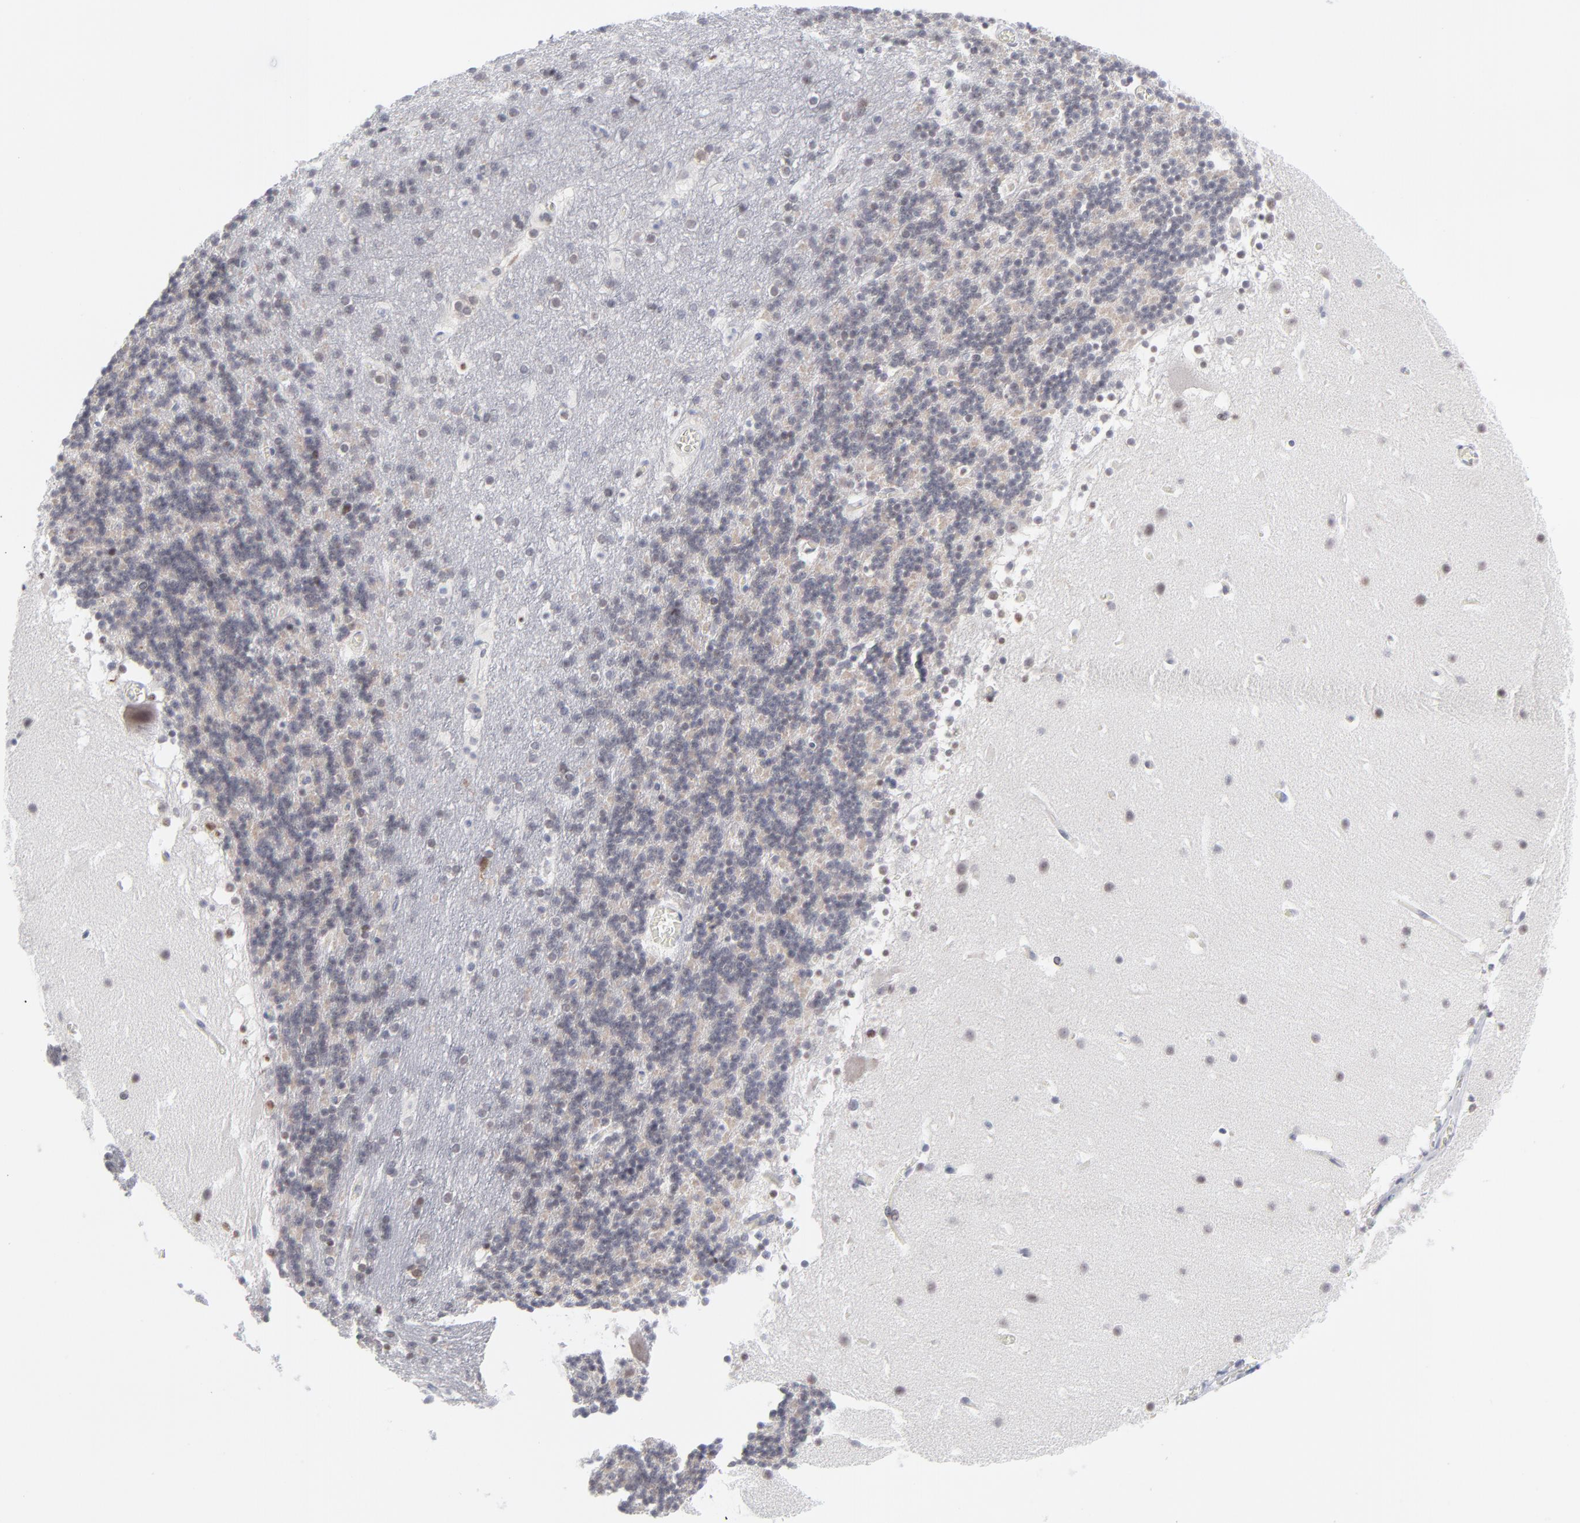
{"staining": {"intensity": "strong", "quantity": "<25%", "location": "nuclear"}, "tissue": "cerebellum", "cell_type": "Cells in granular layer", "image_type": "normal", "snomed": [{"axis": "morphology", "description": "Normal tissue, NOS"}, {"axis": "topography", "description": "Cerebellum"}], "caption": "Immunohistochemistry micrograph of normal cerebellum: human cerebellum stained using immunohistochemistry (IHC) displays medium levels of strong protein expression localized specifically in the nuclear of cells in granular layer, appearing as a nuclear brown color.", "gene": "CCR2", "patient": {"sex": "male", "age": 45}}